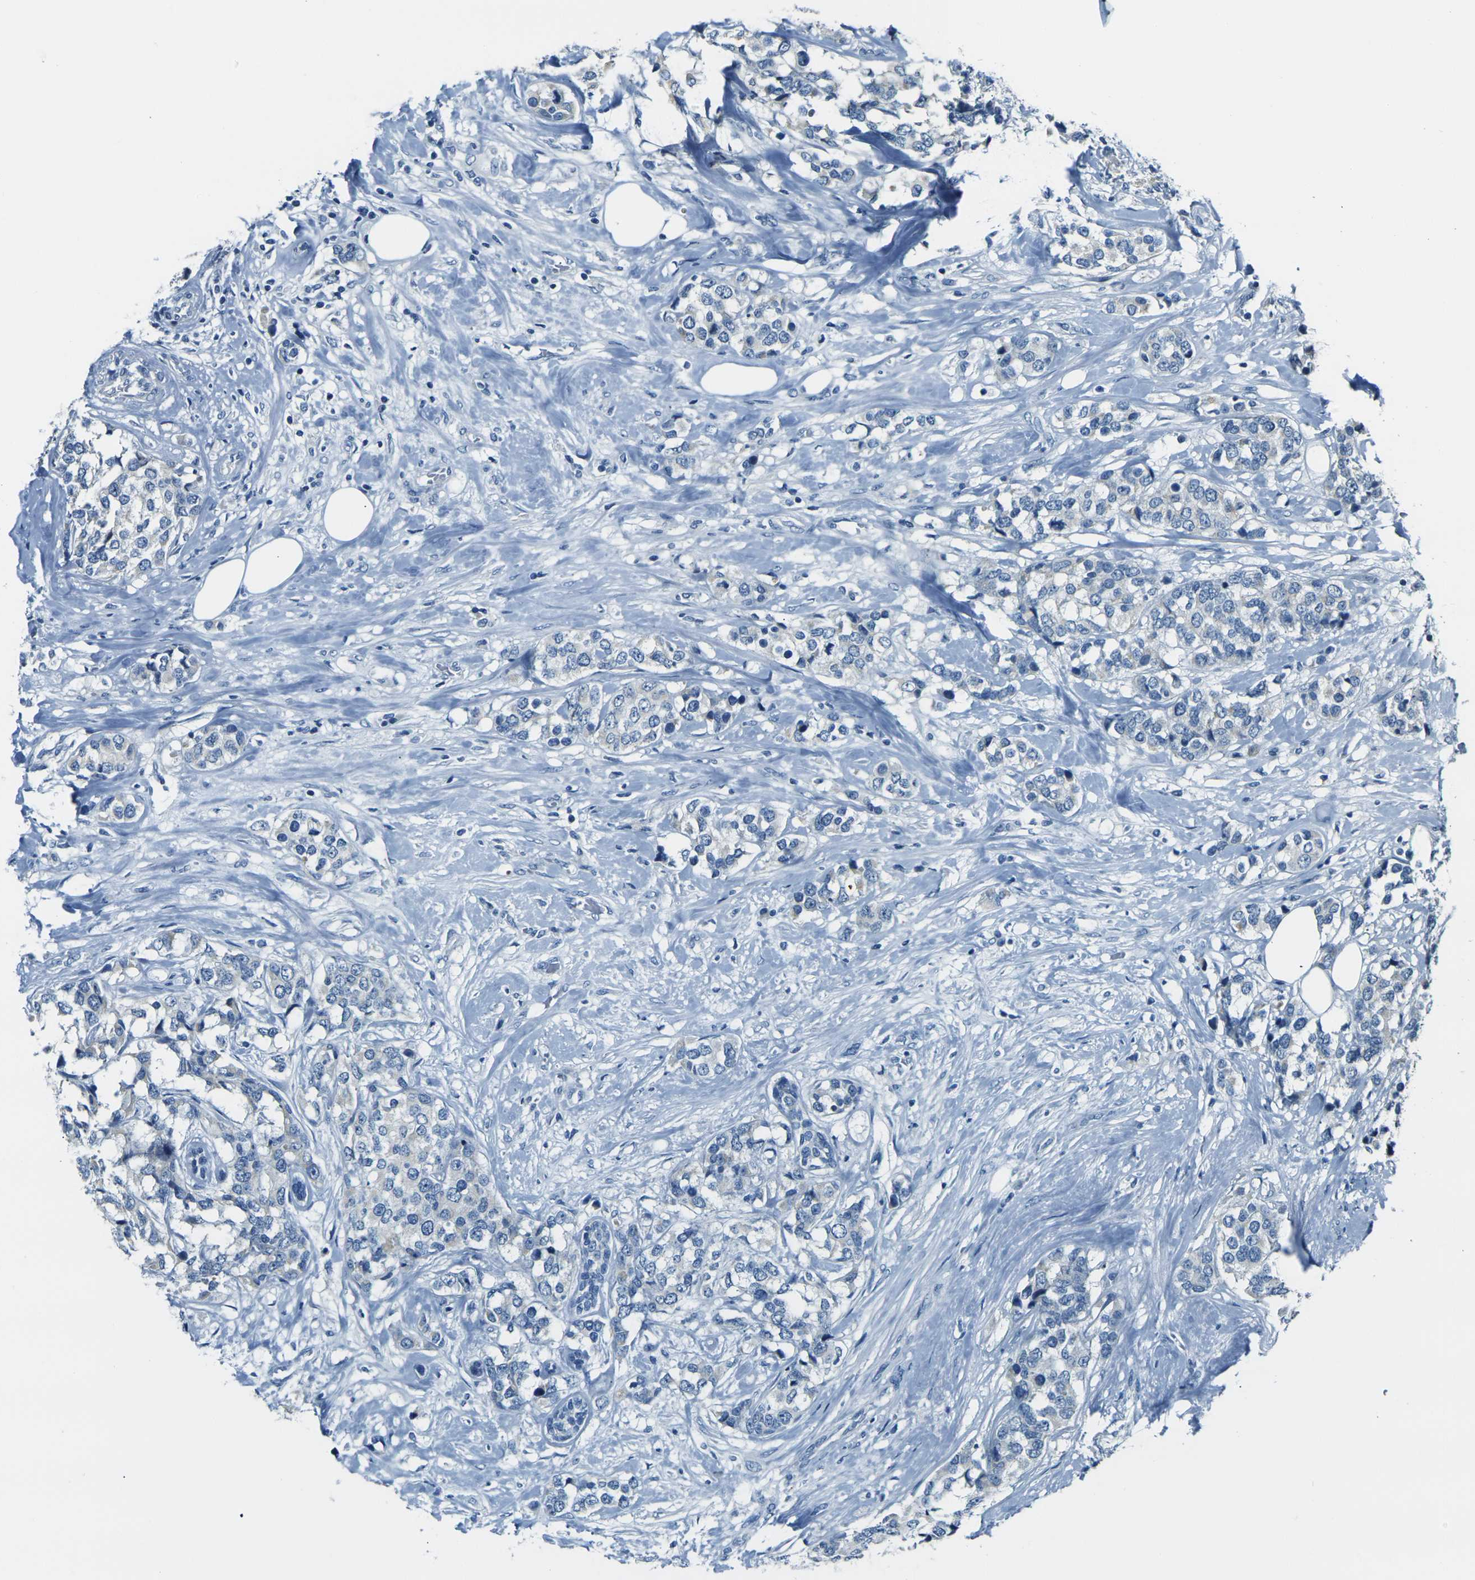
{"staining": {"intensity": "negative", "quantity": "none", "location": "none"}, "tissue": "breast cancer", "cell_type": "Tumor cells", "image_type": "cancer", "snomed": [{"axis": "morphology", "description": "Lobular carcinoma"}, {"axis": "topography", "description": "Breast"}], "caption": "The histopathology image exhibits no staining of tumor cells in lobular carcinoma (breast).", "gene": "SHISAL2B", "patient": {"sex": "female", "age": 59}}